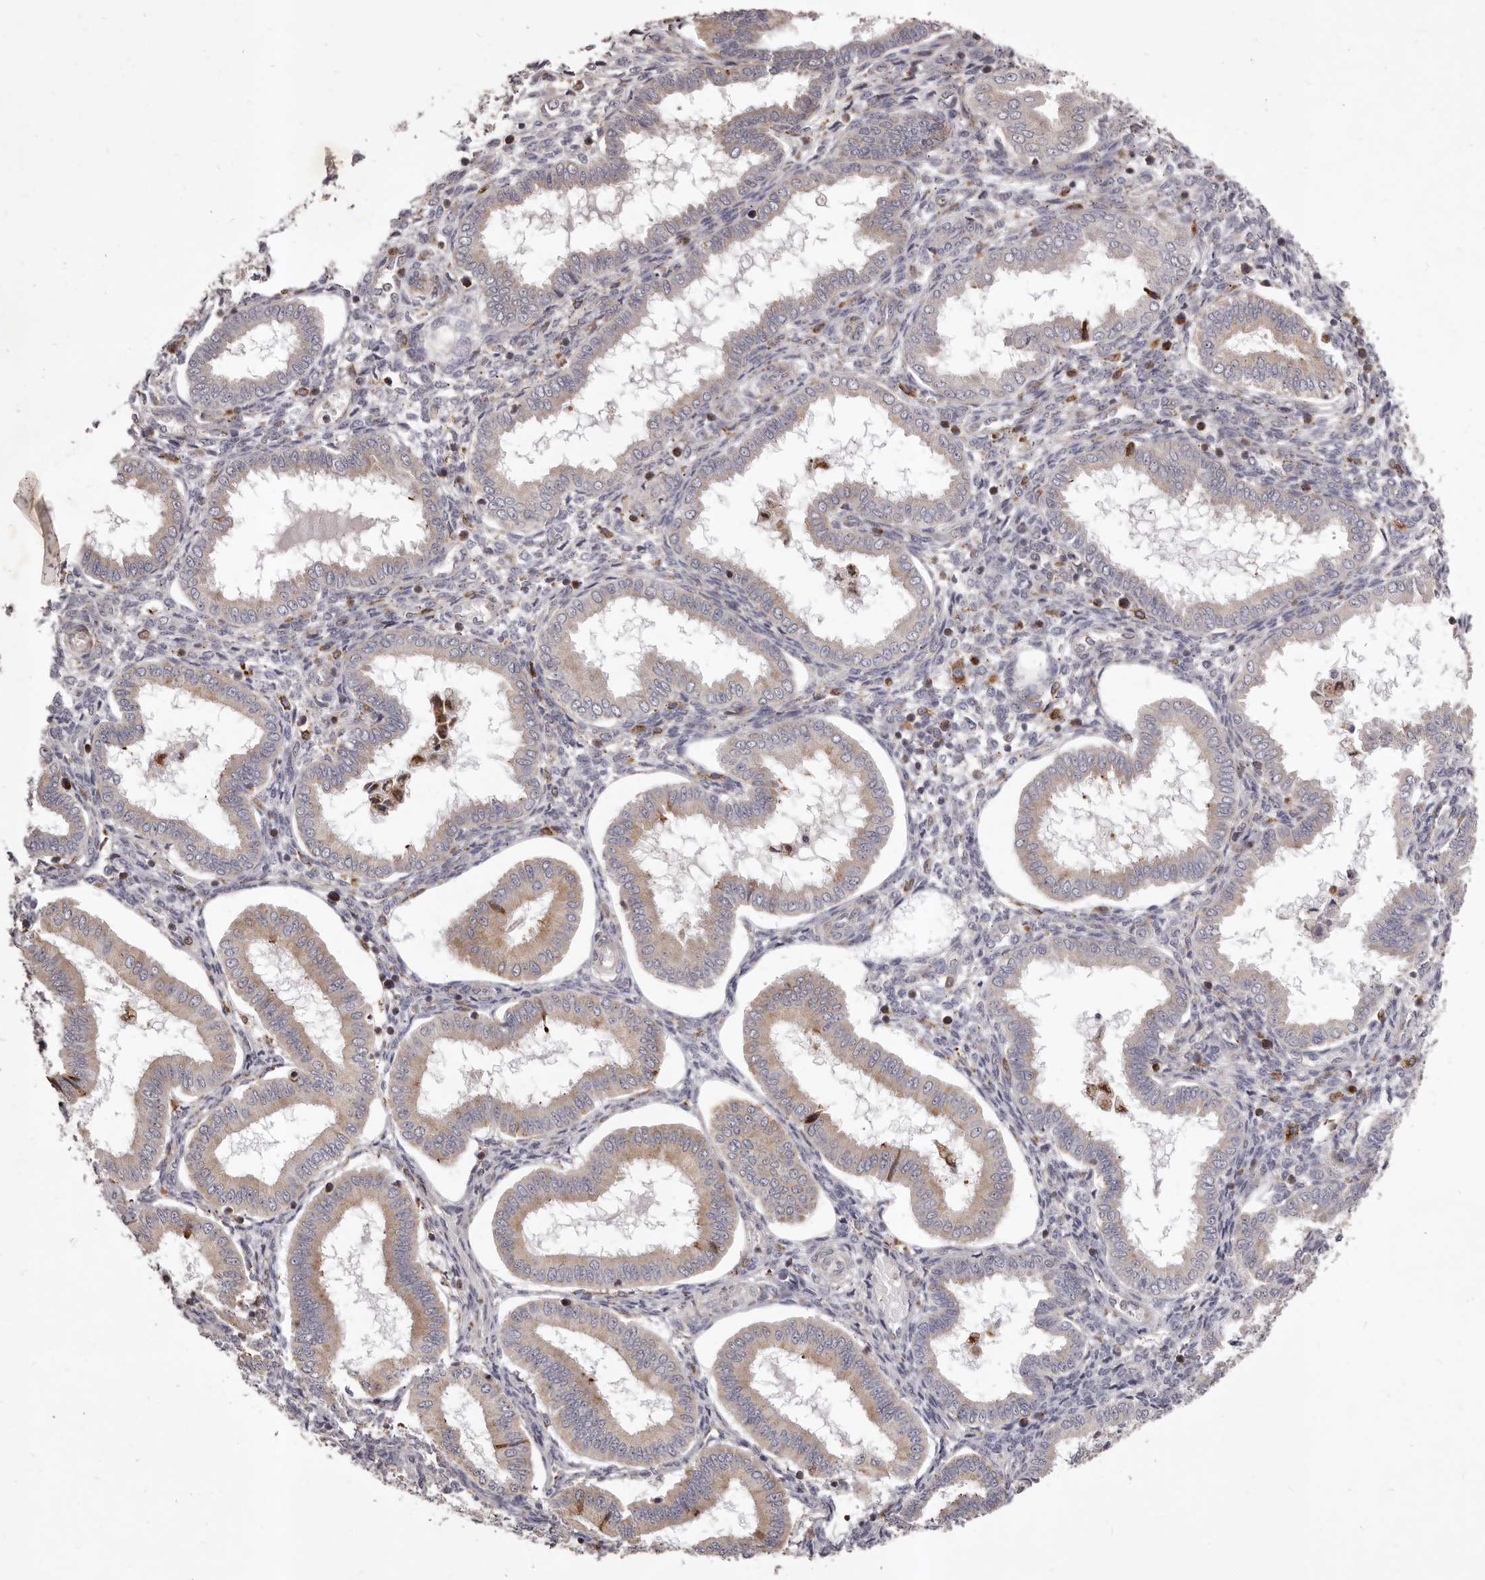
{"staining": {"intensity": "negative", "quantity": "none", "location": "none"}, "tissue": "endometrium", "cell_type": "Cells in endometrial stroma", "image_type": "normal", "snomed": [{"axis": "morphology", "description": "Normal tissue, NOS"}, {"axis": "topography", "description": "Endometrium"}], "caption": "Cells in endometrial stroma show no significant protein positivity in normal endometrium.", "gene": "ALPK1", "patient": {"sex": "female", "age": 24}}